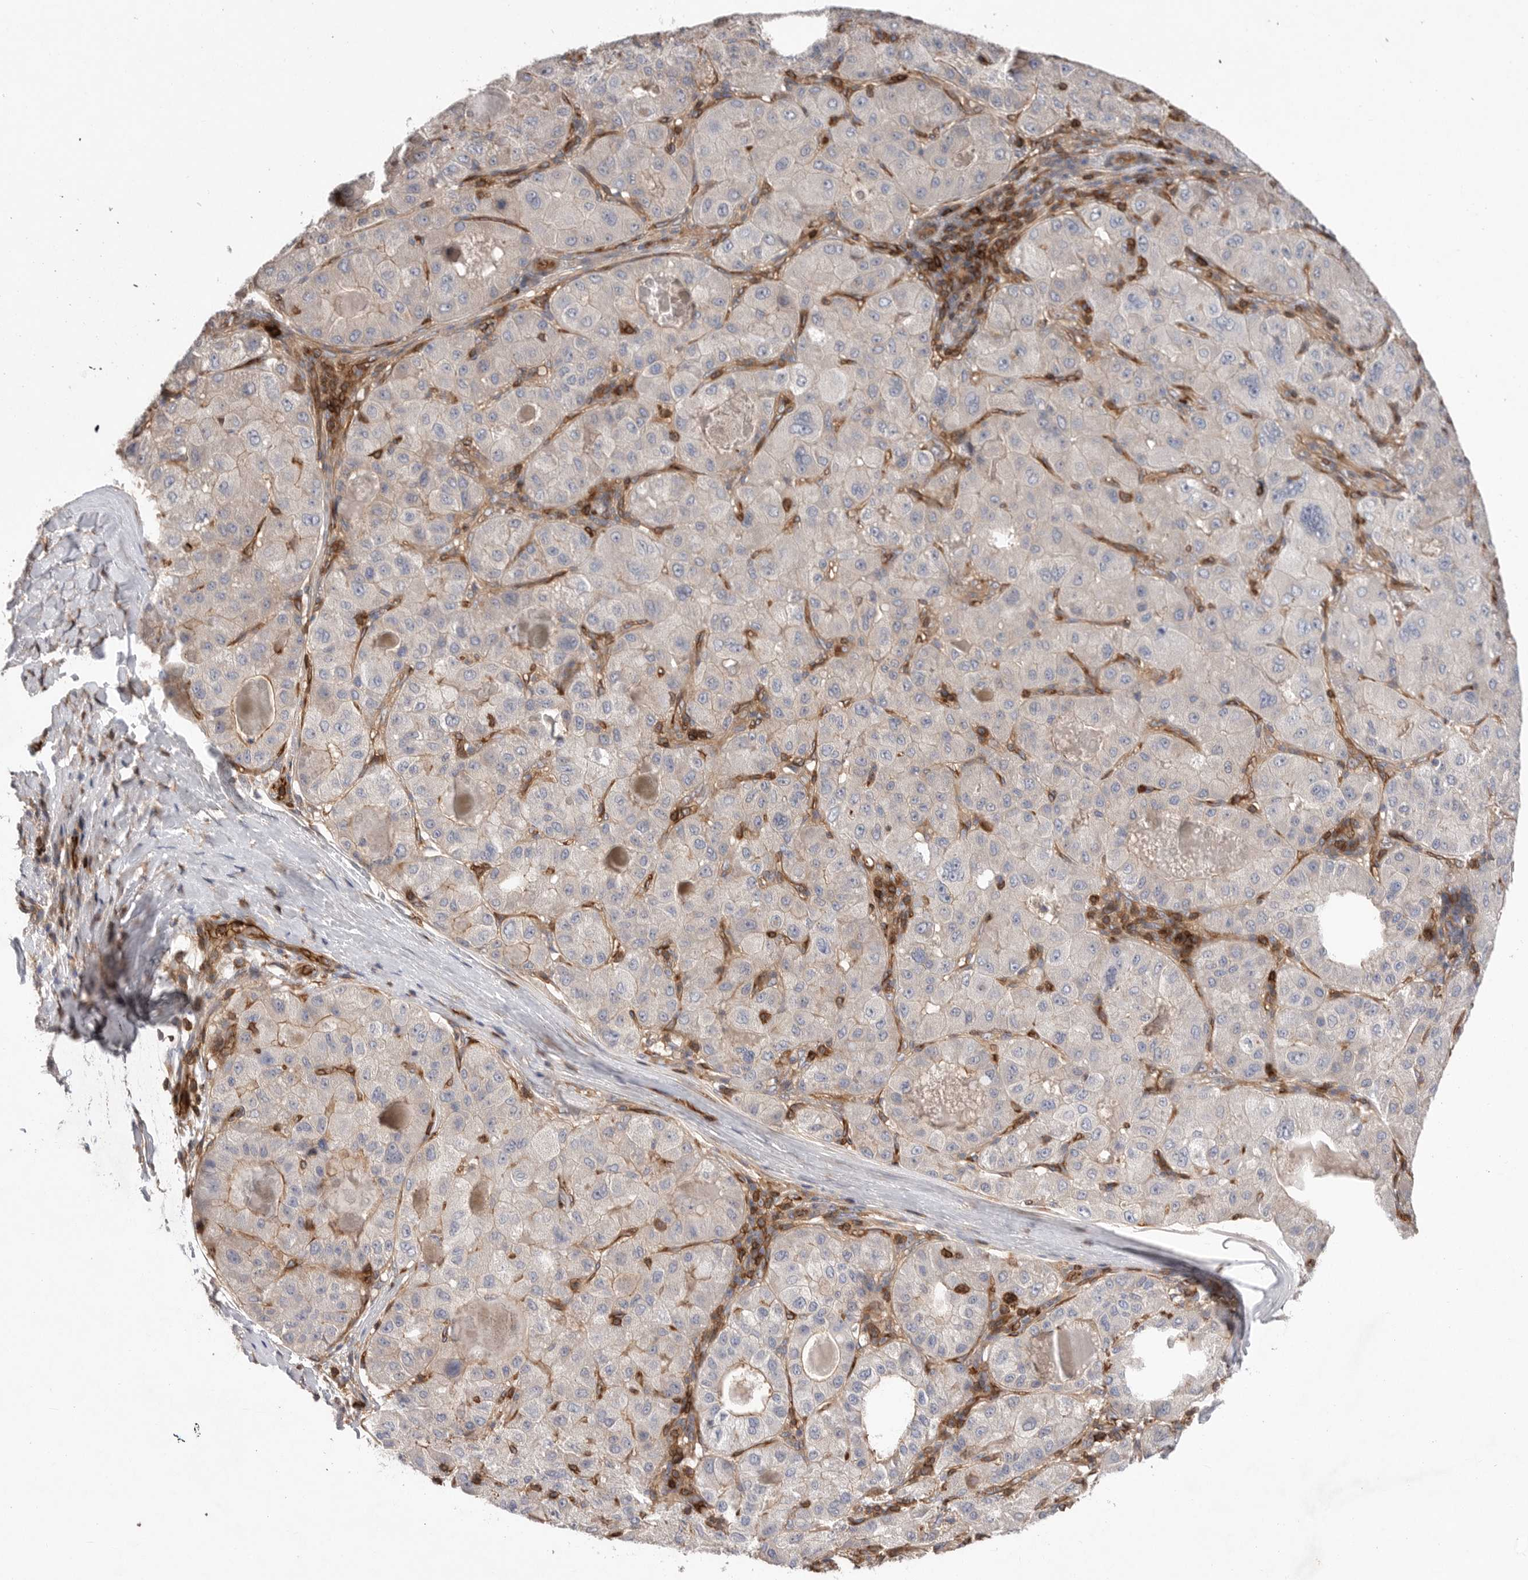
{"staining": {"intensity": "negative", "quantity": "none", "location": "none"}, "tissue": "liver cancer", "cell_type": "Tumor cells", "image_type": "cancer", "snomed": [{"axis": "morphology", "description": "Carcinoma, Hepatocellular, NOS"}, {"axis": "topography", "description": "Liver"}], "caption": "This is an immunohistochemistry image of human liver cancer (hepatocellular carcinoma). There is no positivity in tumor cells.", "gene": "PRKCH", "patient": {"sex": "male", "age": 80}}